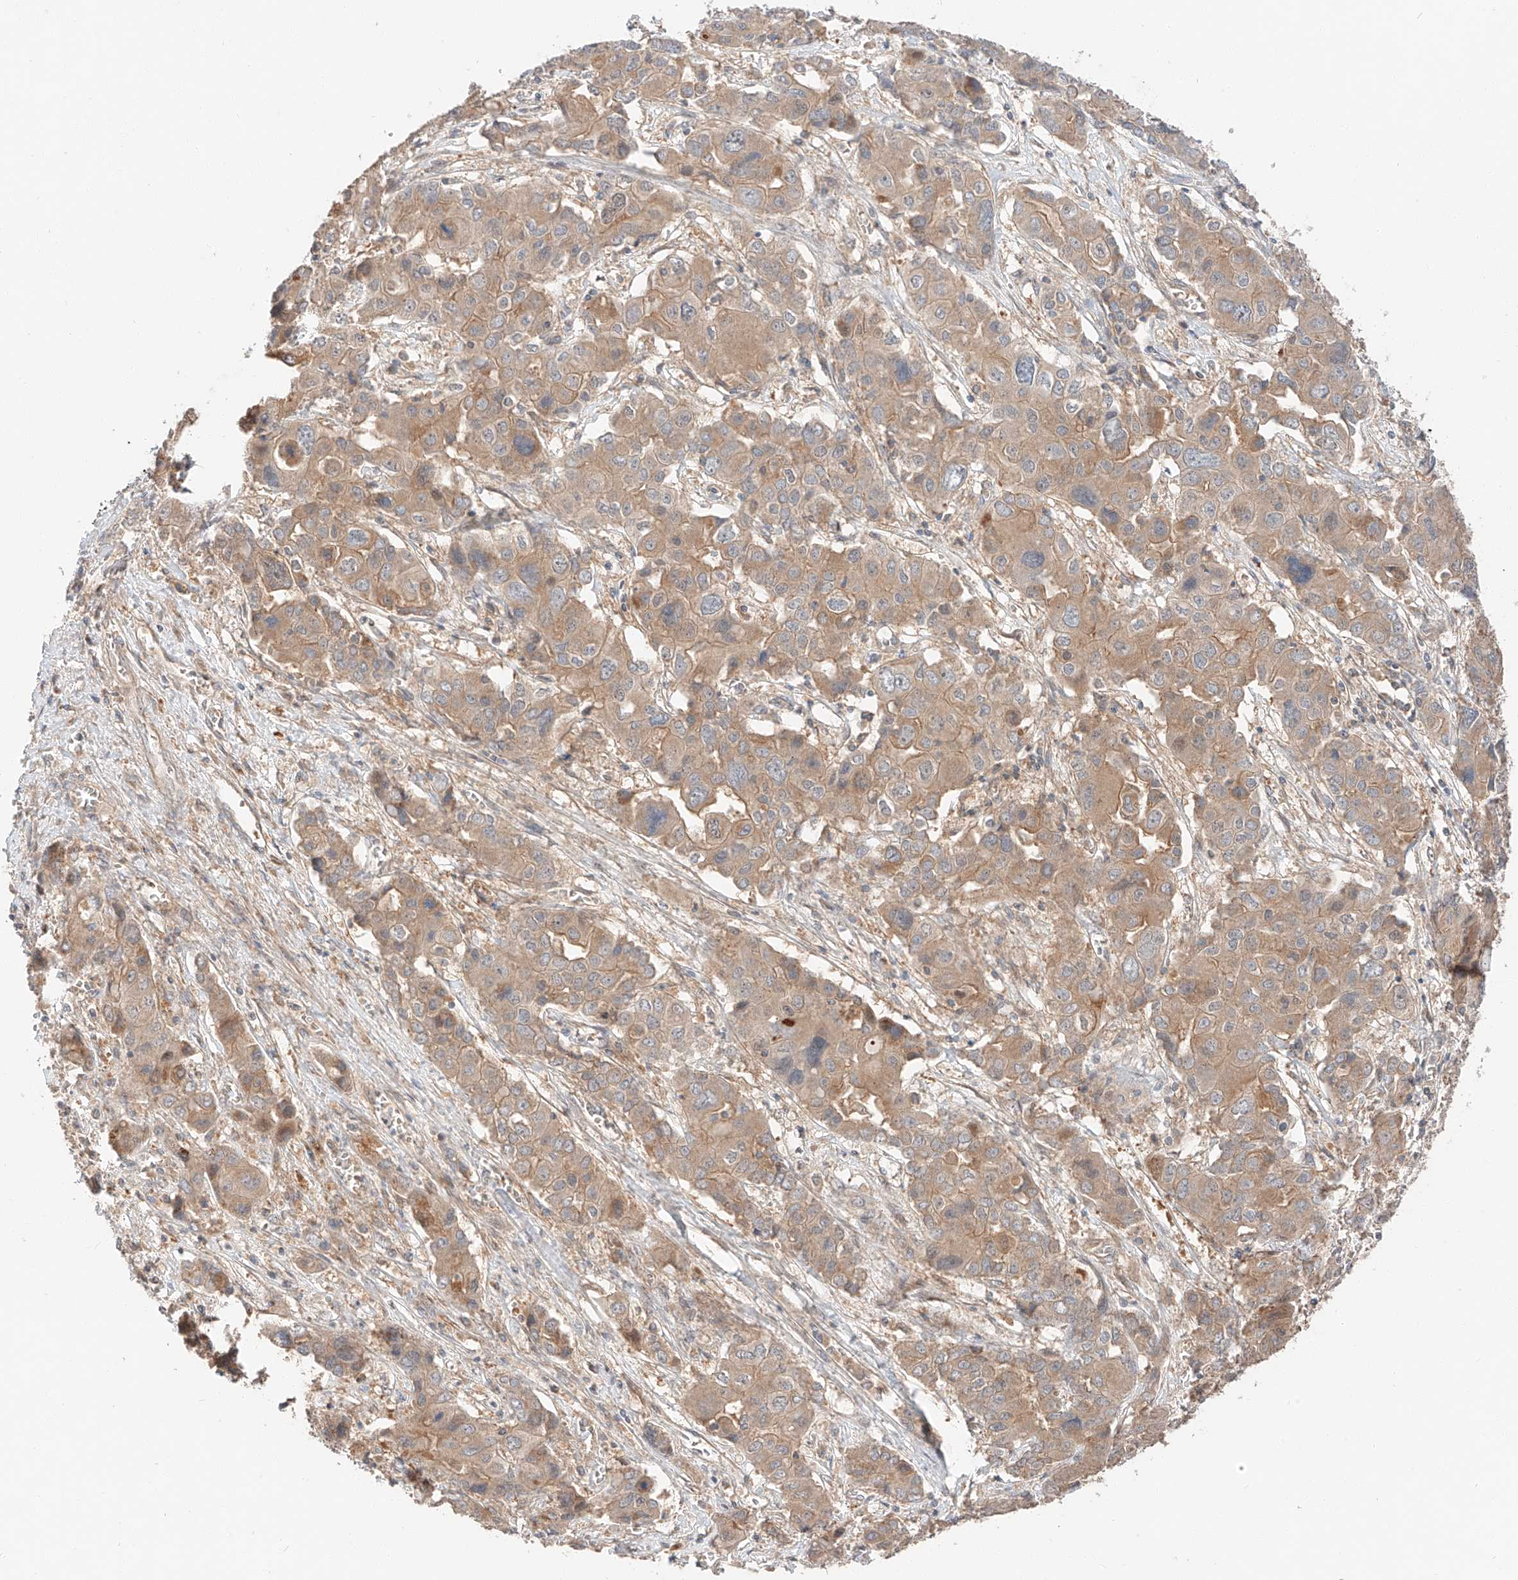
{"staining": {"intensity": "moderate", "quantity": ">75%", "location": "cytoplasmic/membranous"}, "tissue": "liver cancer", "cell_type": "Tumor cells", "image_type": "cancer", "snomed": [{"axis": "morphology", "description": "Cholangiocarcinoma"}, {"axis": "topography", "description": "Liver"}], "caption": "Tumor cells exhibit medium levels of moderate cytoplasmic/membranous staining in approximately >75% of cells in liver cancer (cholangiocarcinoma). (Brightfield microscopy of DAB IHC at high magnification).", "gene": "XPNPEP1", "patient": {"sex": "male", "age": 67}}